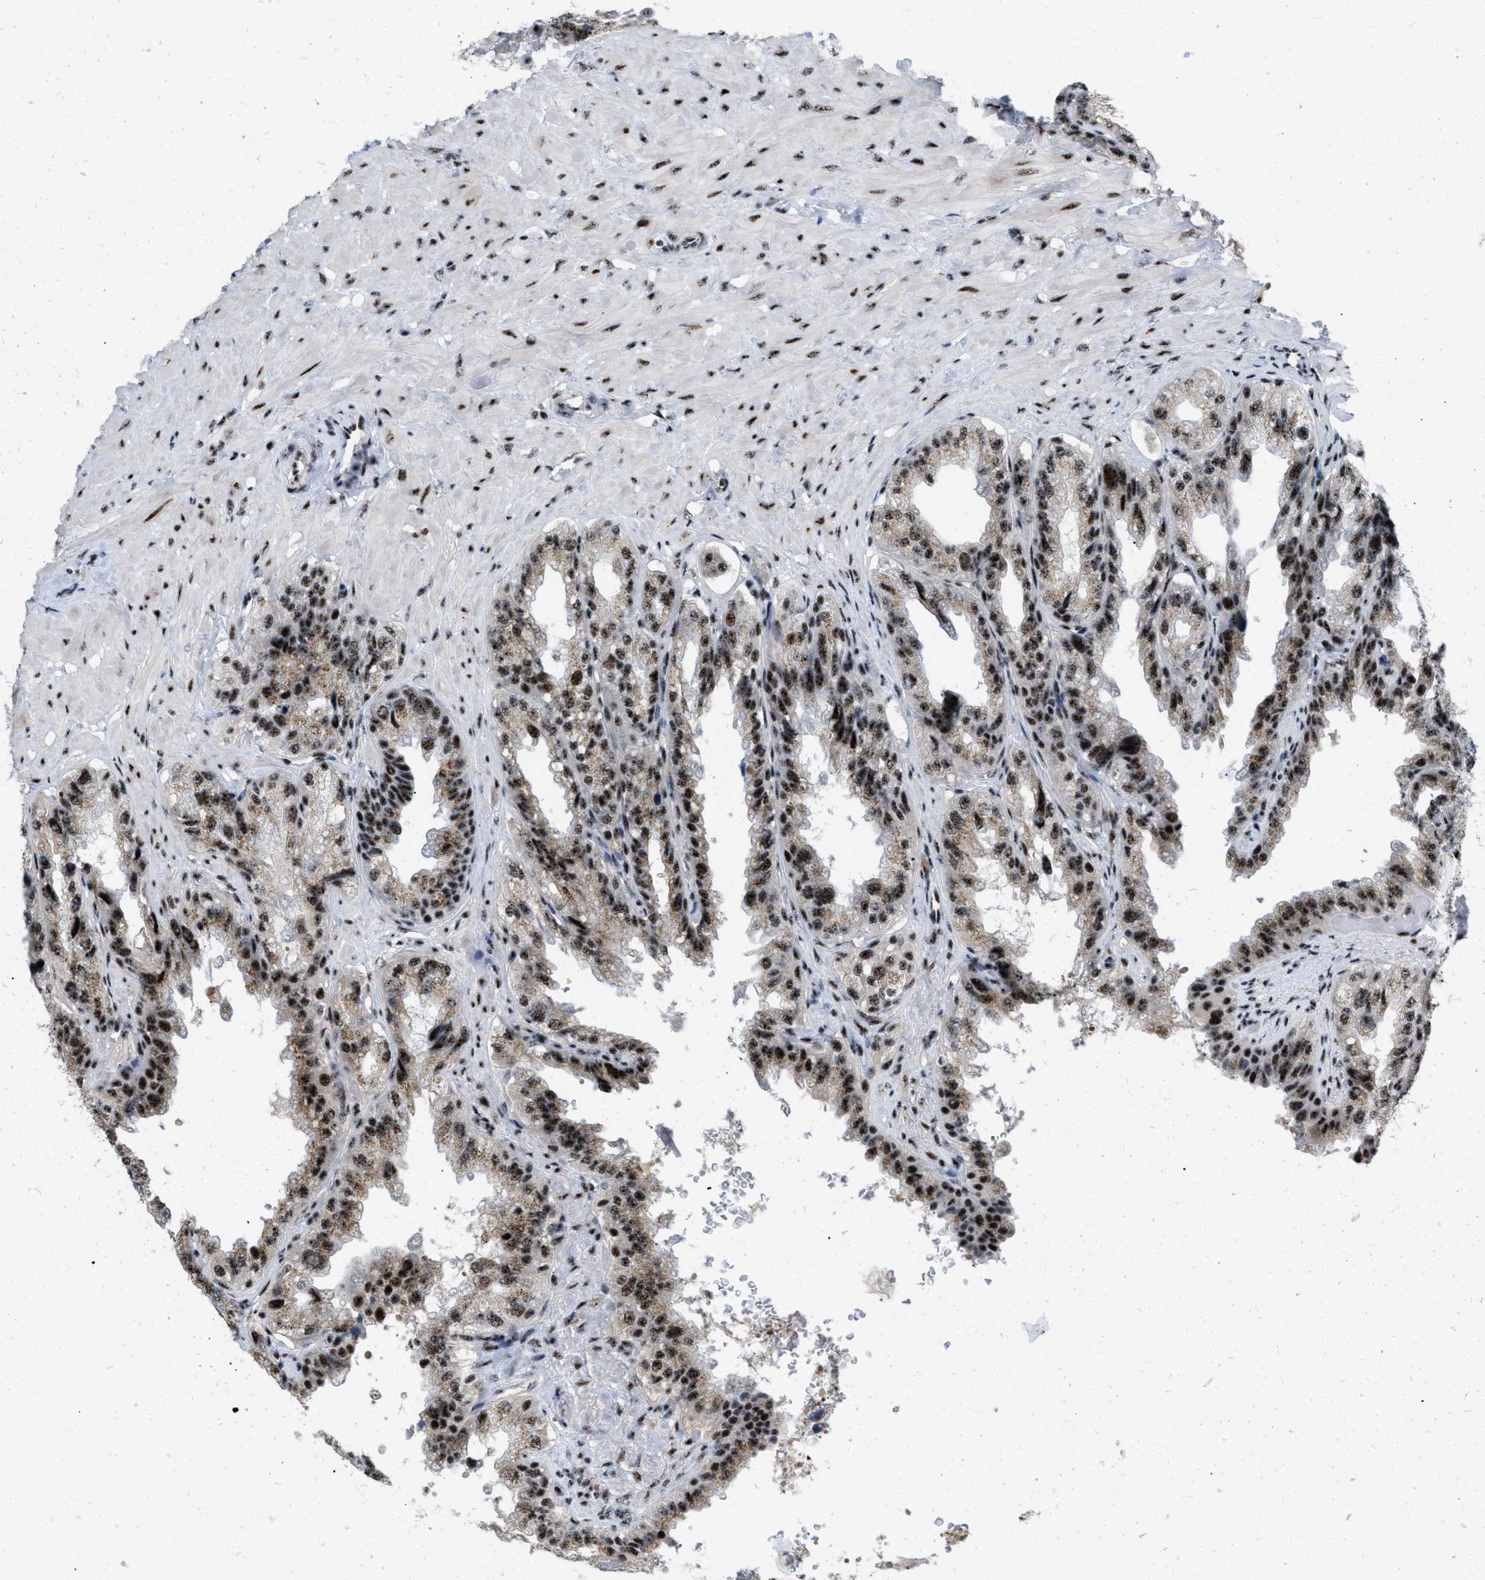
{"staining": {"intensity": "strong", "quantity": ">75%", "location": "nuclear"}, "tissue": "seminal vesicle", "cell_type": "Glandular cells", "image_type": "normal", "snomed": [{"axis": "morphology", "description": "Normal tissue, NOS"}, {"axis": "topography", "description": "Seminal veicle"}], "caption": "An image of seminal vesicle stained for a protein exhibits strong nuclear brown staining in glandular cells.", "gene": "CDR2", "patient": {"sex": "male", "age": 68}}